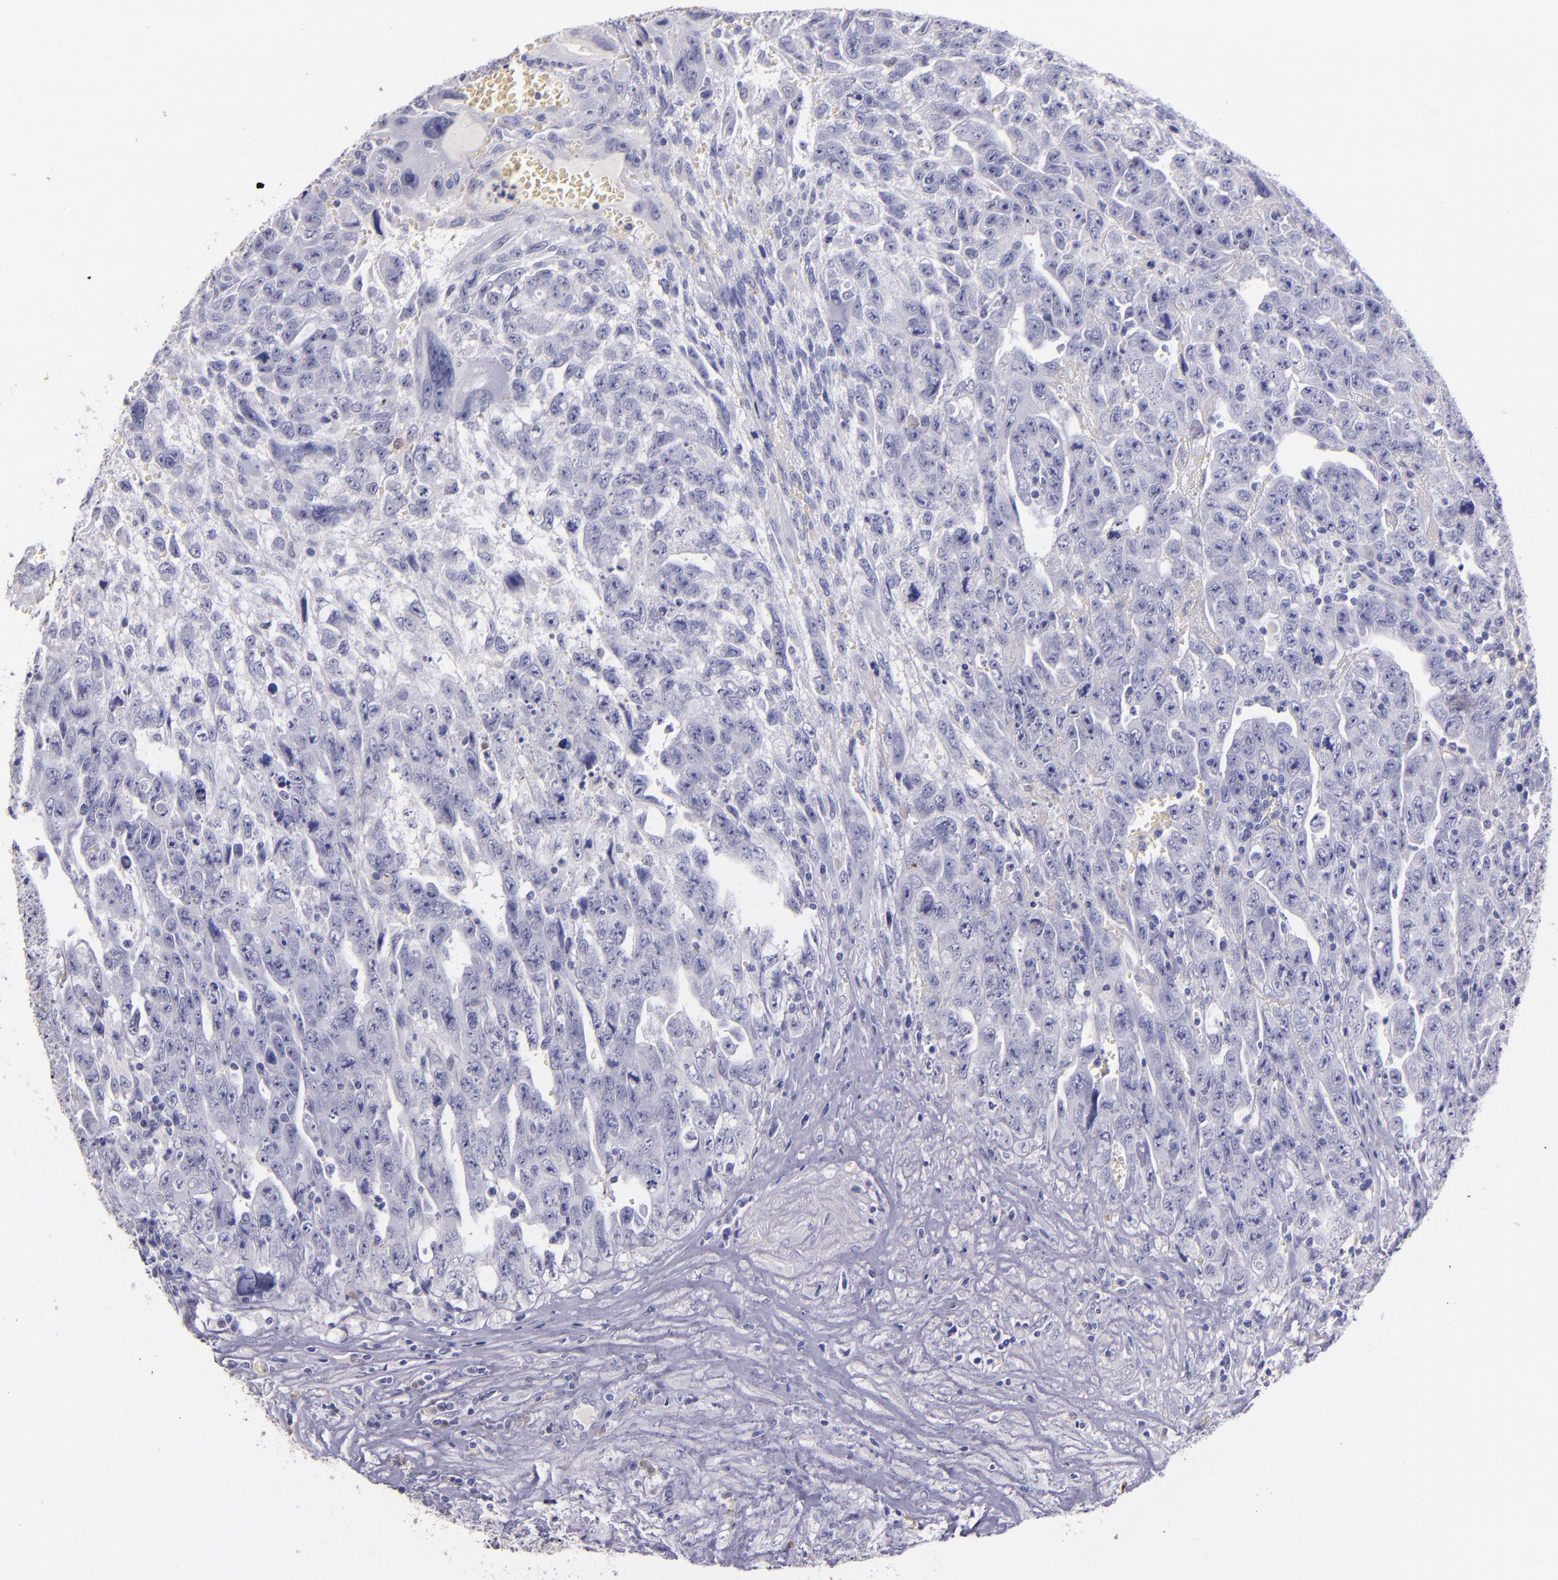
{"staining": {"intensity": "negative", "quantity": "none", "location": "none"}, "tissue": "testis cancer", "cell_type": "Tumor cells", "image_type": "cancer", "snomed": [{"axis": "morphology", "description": "Carcinoma, Embryonal, NOS"}, {"axis": "topography", "description": "Testis"}], "caption": "This histopathology image is of embryonal carcinoma (testis) stained with immunohistochemistry (IHC) to label a protein in brown with the nuclei are counter-stained blue. There is no positivity in tumor cells.", "gene": "F13A1", "patient": {"sex": "male", "age": 28}}